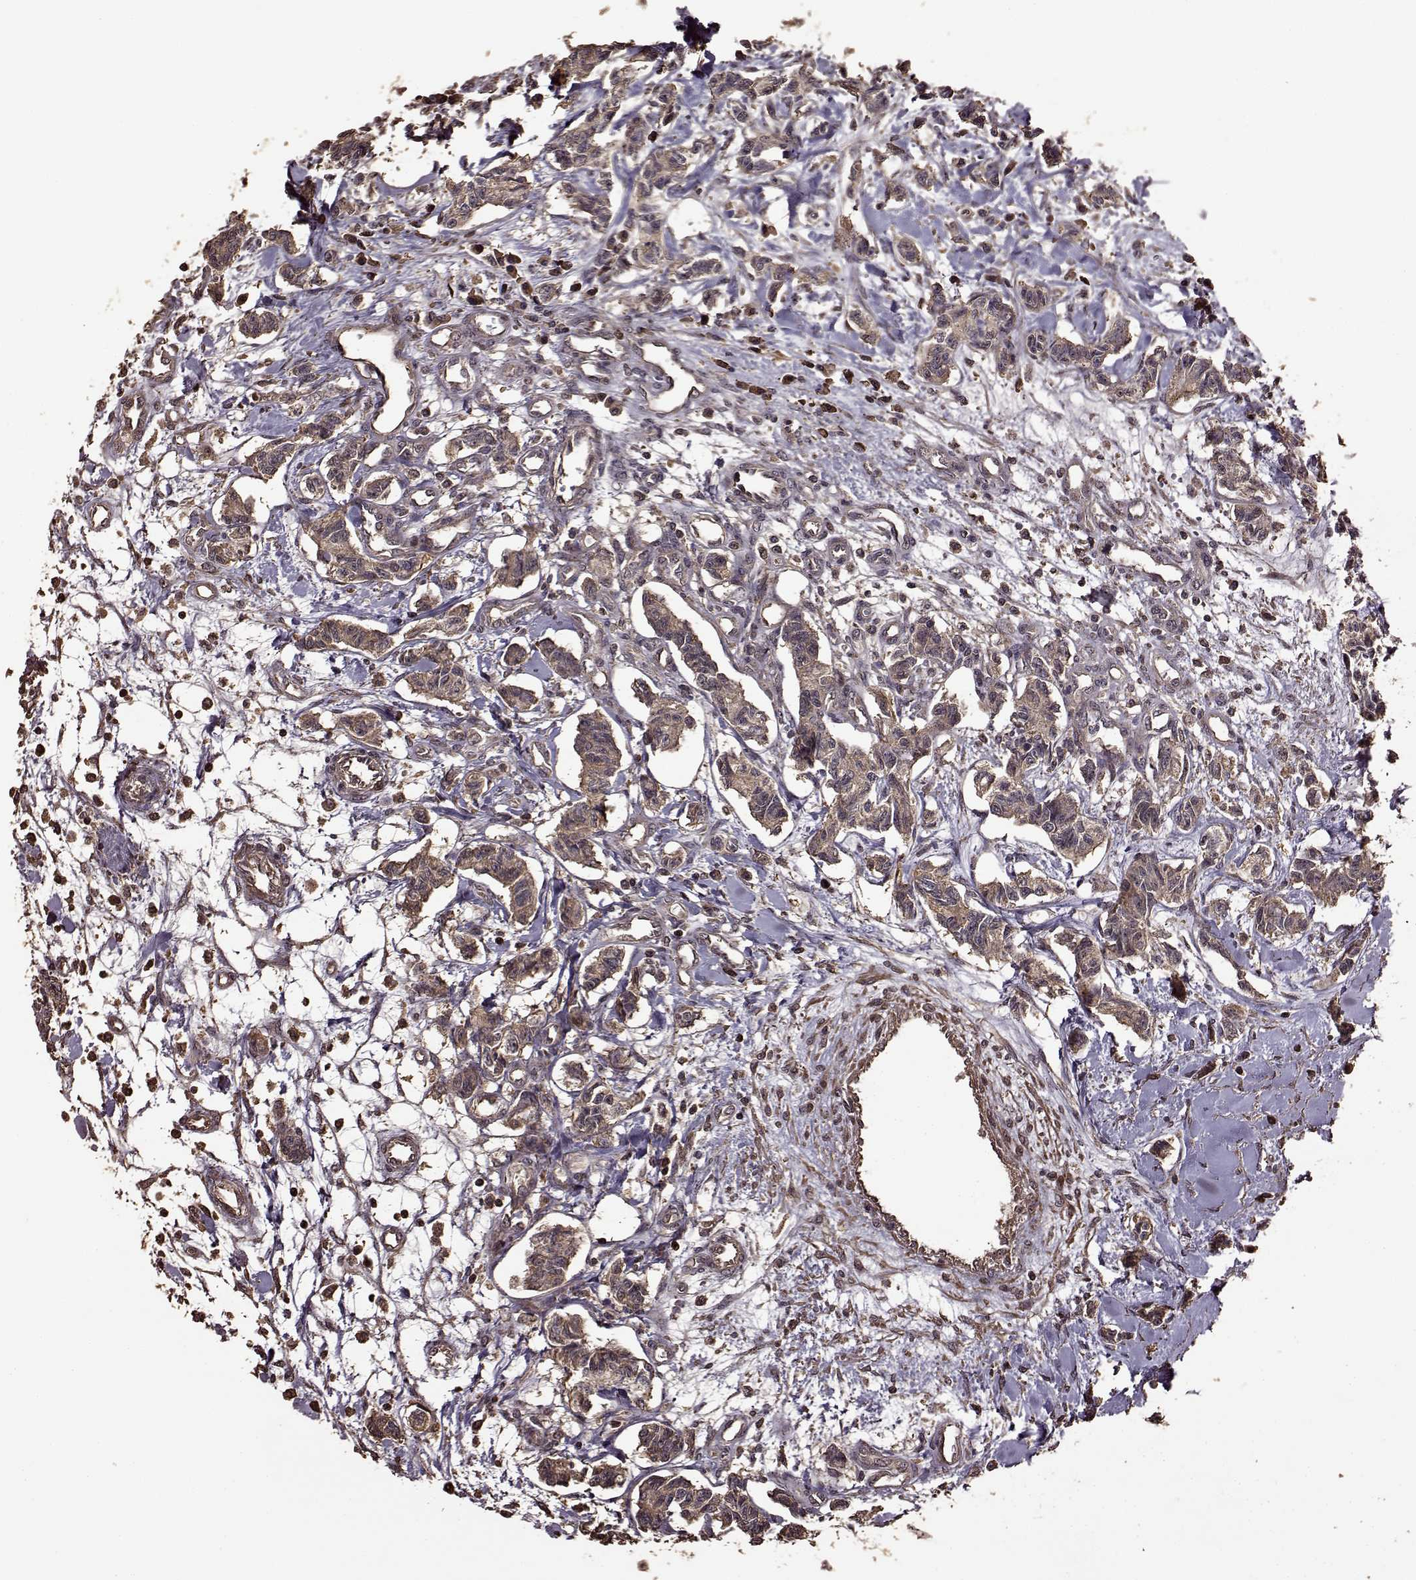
{"staining": {"intensity": "weak", "quantity": ">75%", "location": "cytoplasmic/membranous"}, "tissue": "carcinoid", "cell_type": "Tumor cells", "image_type": "cancer", "snomed": [{"axis": "morphology", "description": "Carcinoid, malignant, NOS"}, {"axis": "topography", "description": "Kidney"}], "caption": "The photomicrograph shows staining of carcinoid (malignant), revealing weak cytoplasmic/membranous protein positivity (brown color) within tumor cells.", "gene": "FBXW11", "patient": {"sex": "female", "age": 41}}